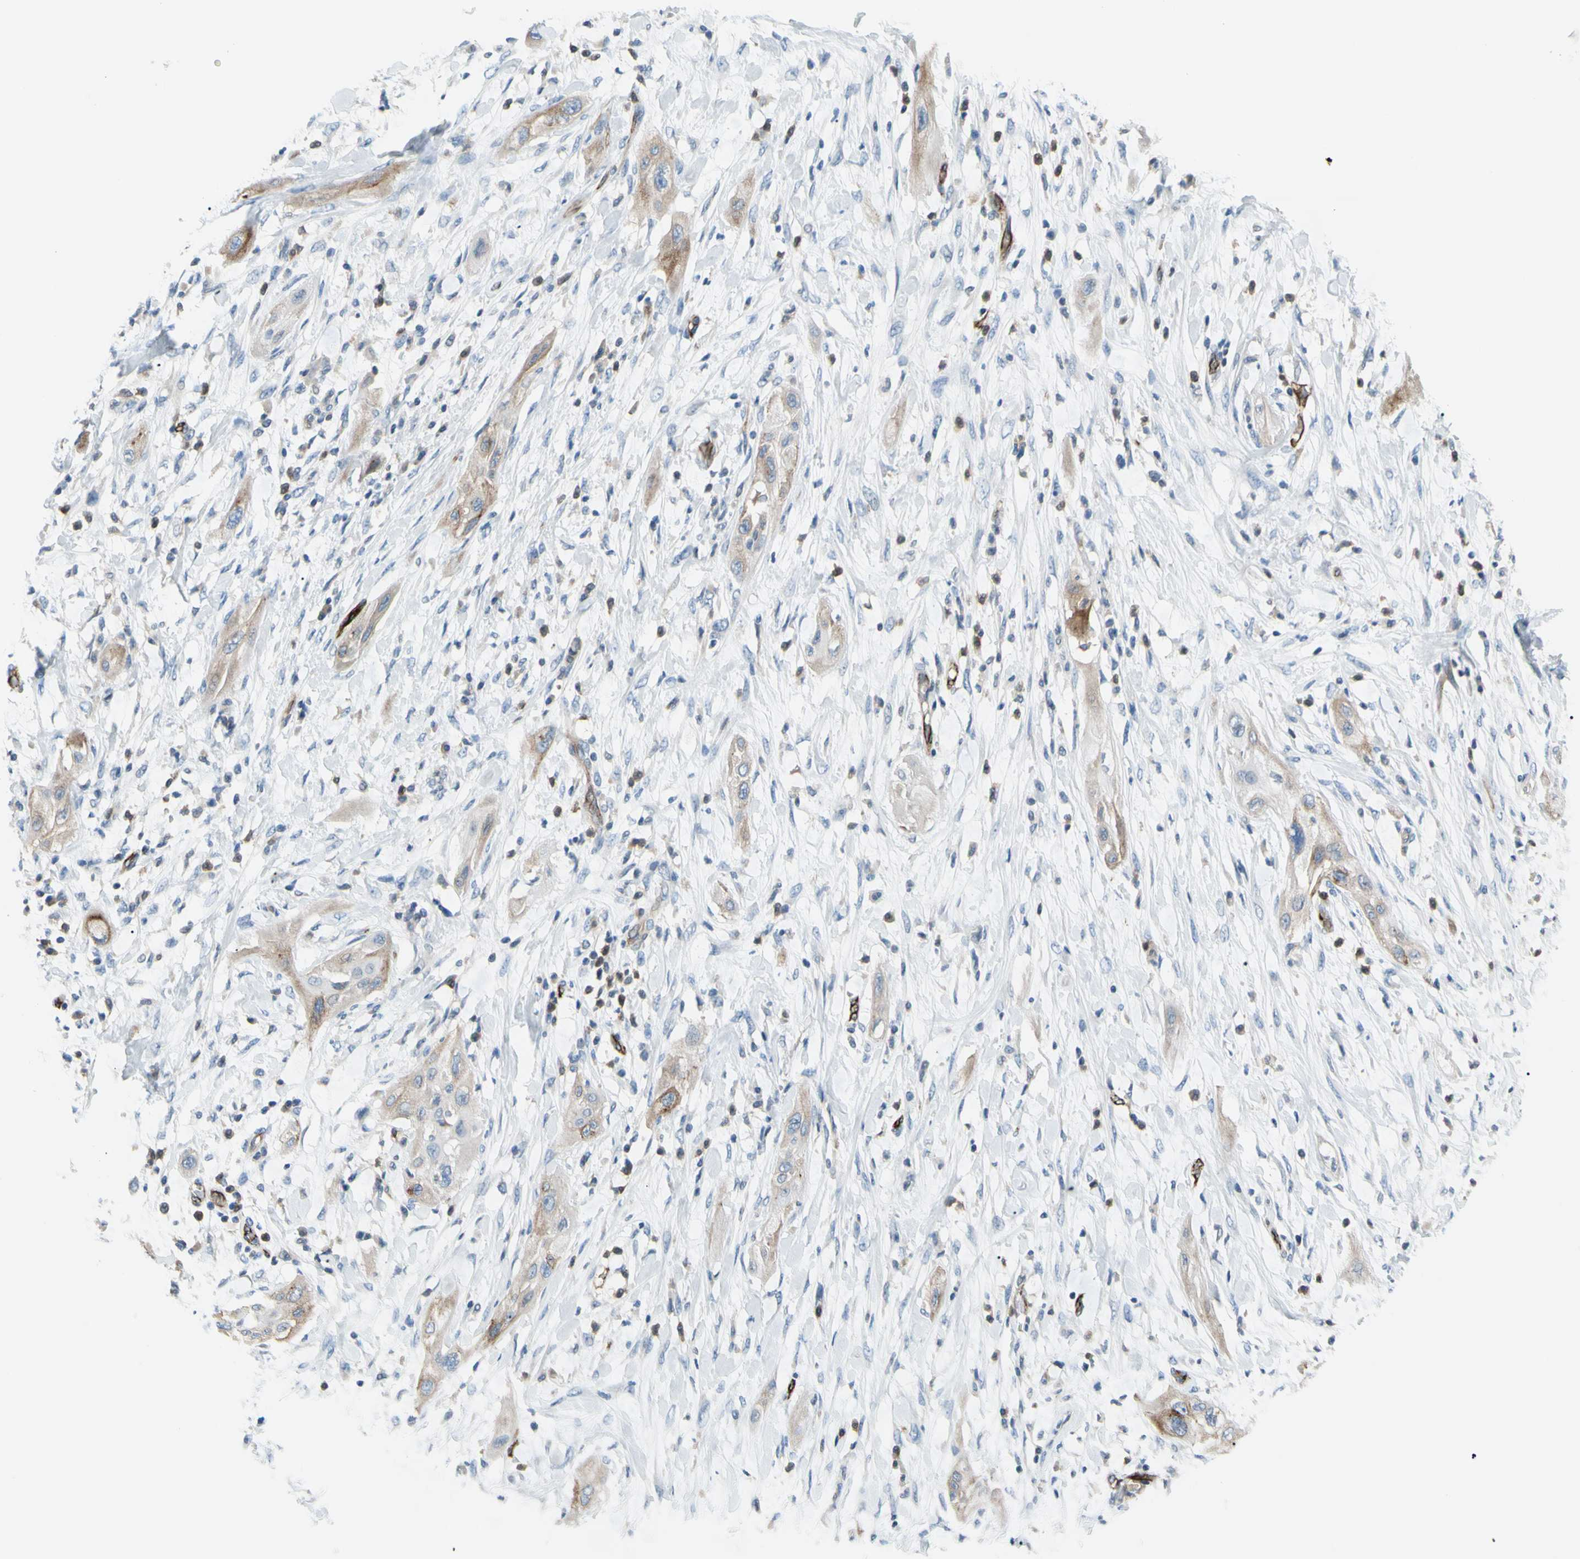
{"staining": {"intensity": "weak", "quantity": ">75%", "location": "cytoplasmic/membranous"}, "tissue": "lung cancer", "cell_type": "Tumor cells", "image_type": "cancer", "snomed": [{"axis": "morphology", "description": "Squamous cell carcinoma, NOS"}, {"axis": "topography", "description": "Lung"}], "caption": "An image of lung cancer (squamous cell carcinoma) stained for a protein displays weak cytoplasmic/membranous brown staining in tumor cells. (DAB IHC with brightfield microscopy, high magnification).", "gene": "PRRG2", "patient": {"sex": "female", "age": 47}}